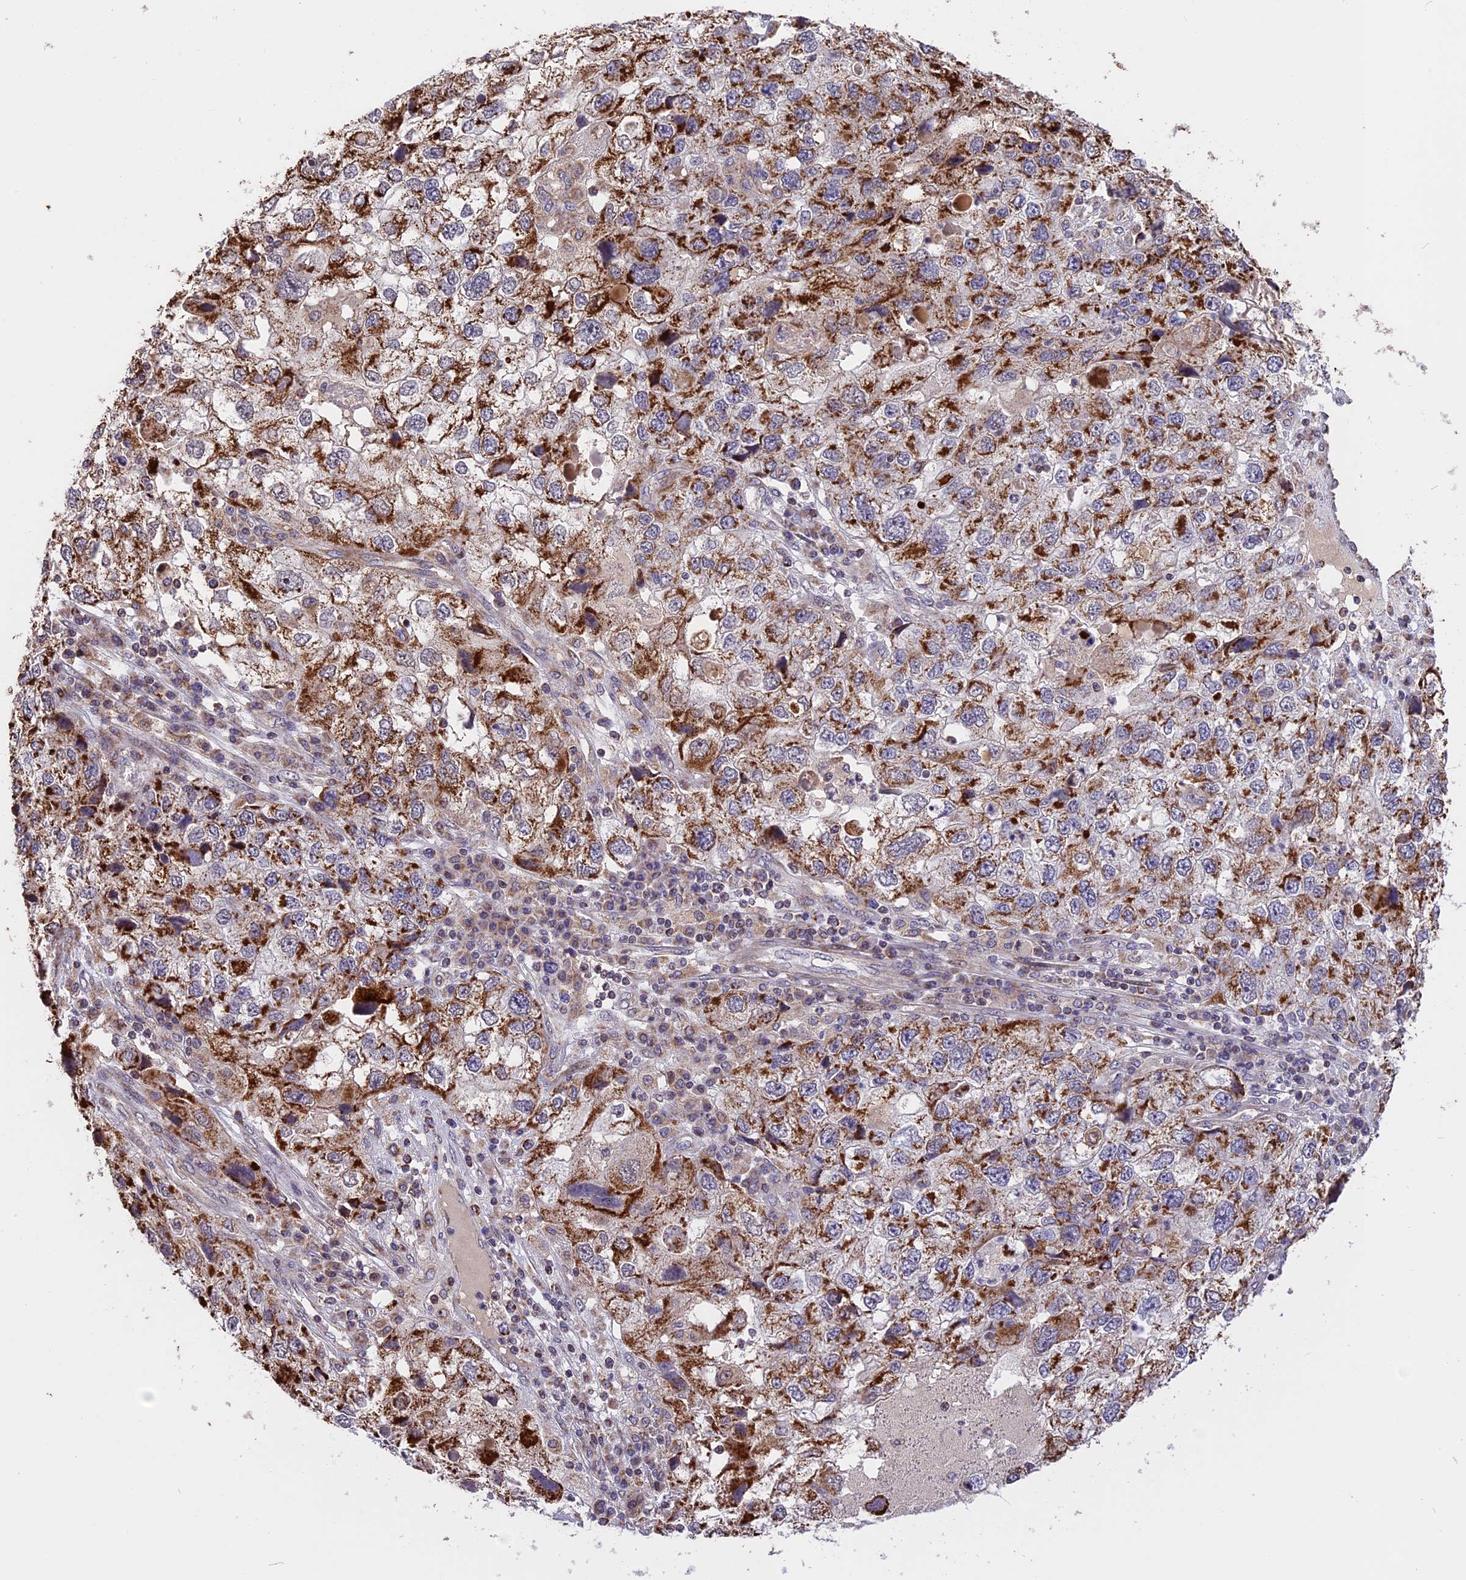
{"staining": {"intensity": "strong", "quantity": "25%-75%", "location": "cytoplasmic/membranous"}, "tissue": "endometrial cancer", "cell_type": "Tumor cells", "image_type": "cancer", "snomed": [{"axis": "morphology", "description": "Adenocarcinoma, NOS"}, {"axis": "topography", "description": "Endometrium"}], "caption": "There is high levels of strong cytoplasmic/membranous positivity in tumor cells of endometrial cancer (adenocarcinoma), as demonstrated by immunohistochemical staining (brown color).", "gene": "RERGL", "patient": {"sex": "female", "age": 49}}